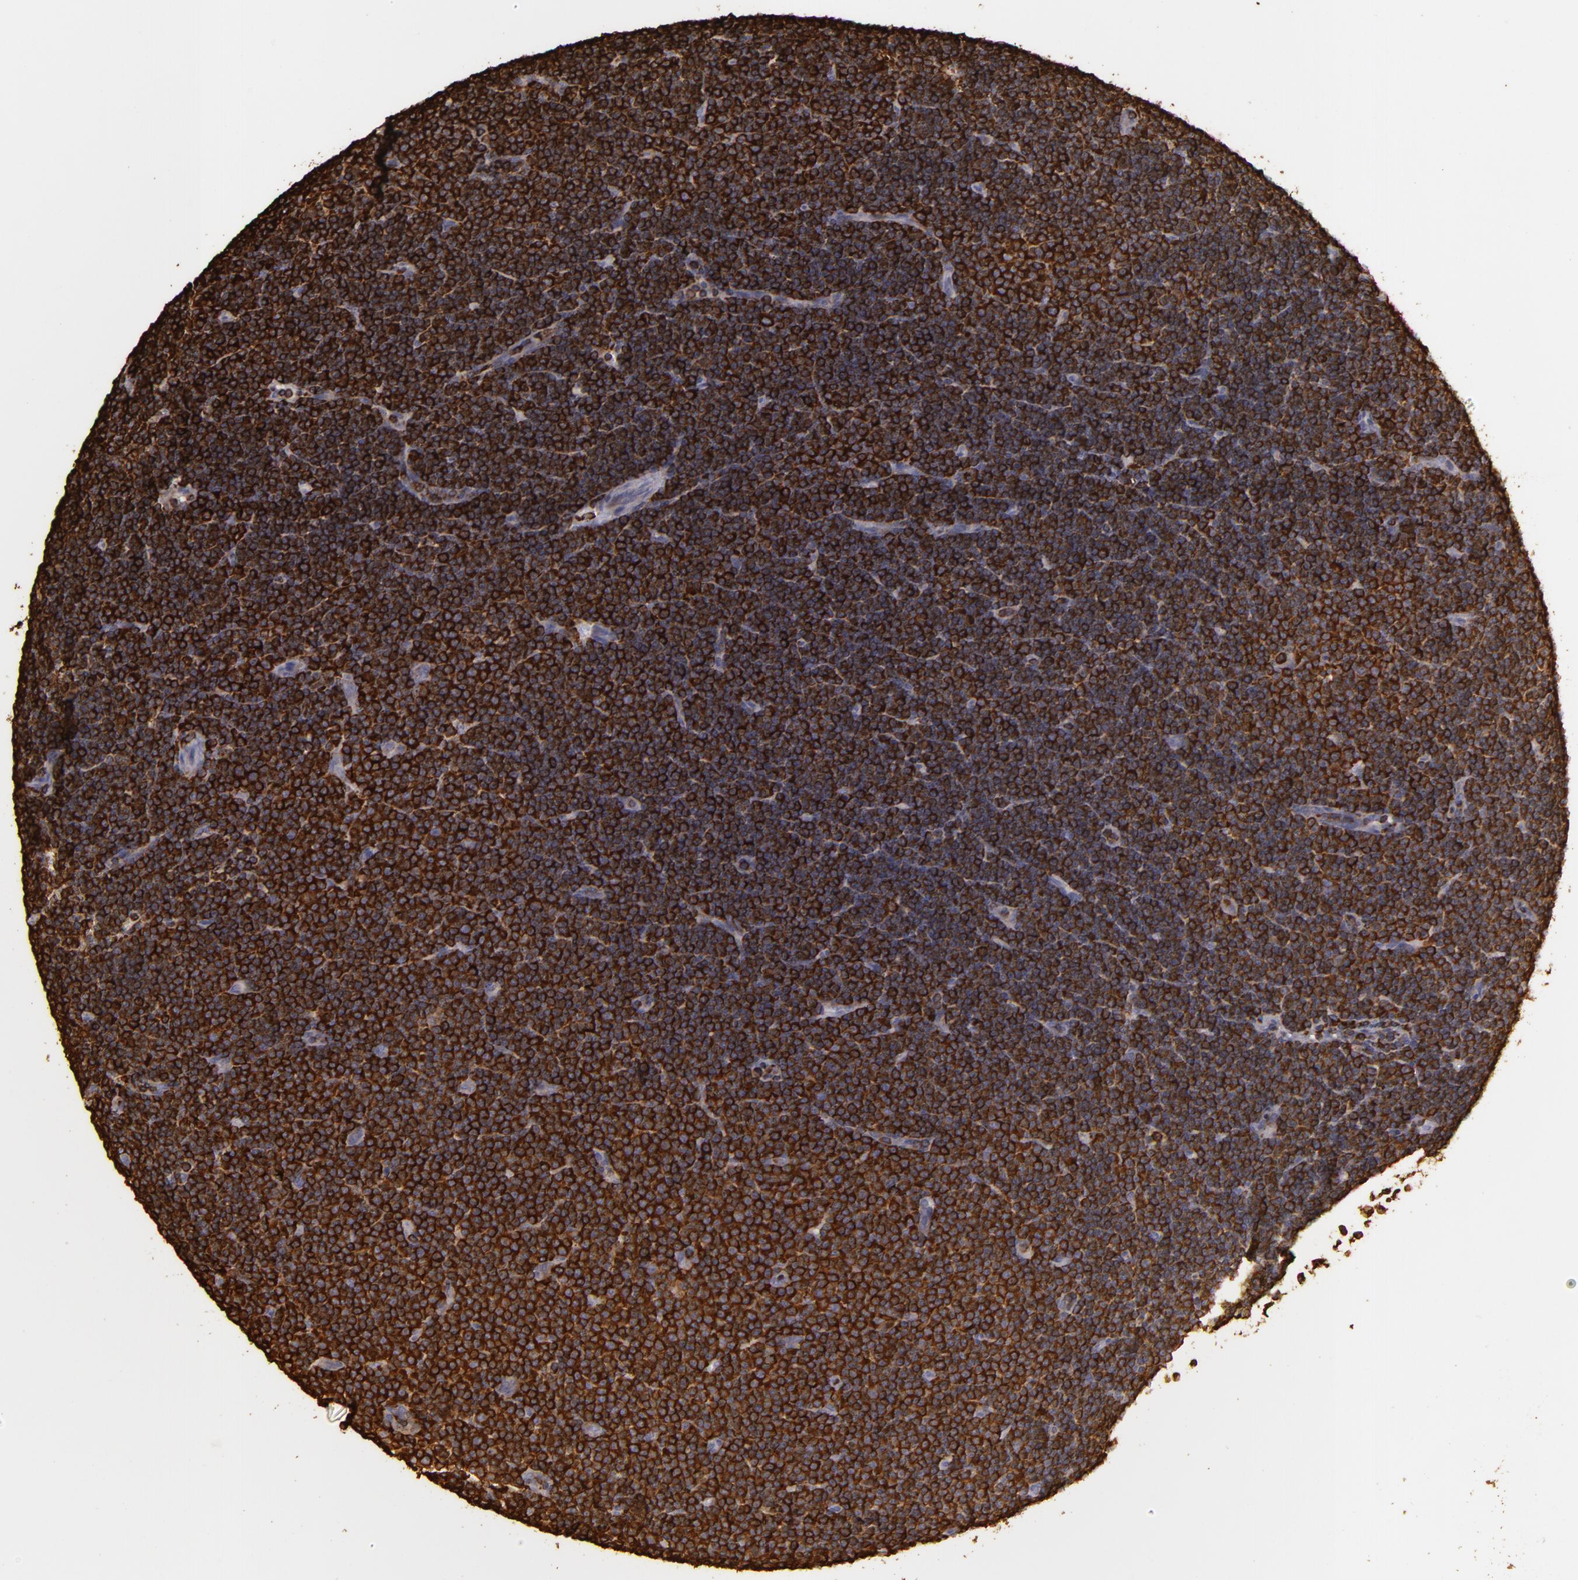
{"staining": {"intensity": "strong", "quantity": ">75%", "location": "cytoplasmic/membranous"}, "tissue": "lymphoma", "cell_type": "Tumor cells", "image_type": "cancer", "snomed": [{"axis": "morphology", "description": "Malignant lymphoma, non-Hodgkin's type, Low grade"}, {"axis": "topography", "description": "Lymph node"}], "caption": "Immunohistochemistry (IHC) (DAB) staining of human lymphoma reveals strong cytoplasmic/membranous protein positivity in approximately >75% of tumor cells.", "gene": "SLC9A3R1", "patient": {"sex": "male", "age": 57}}